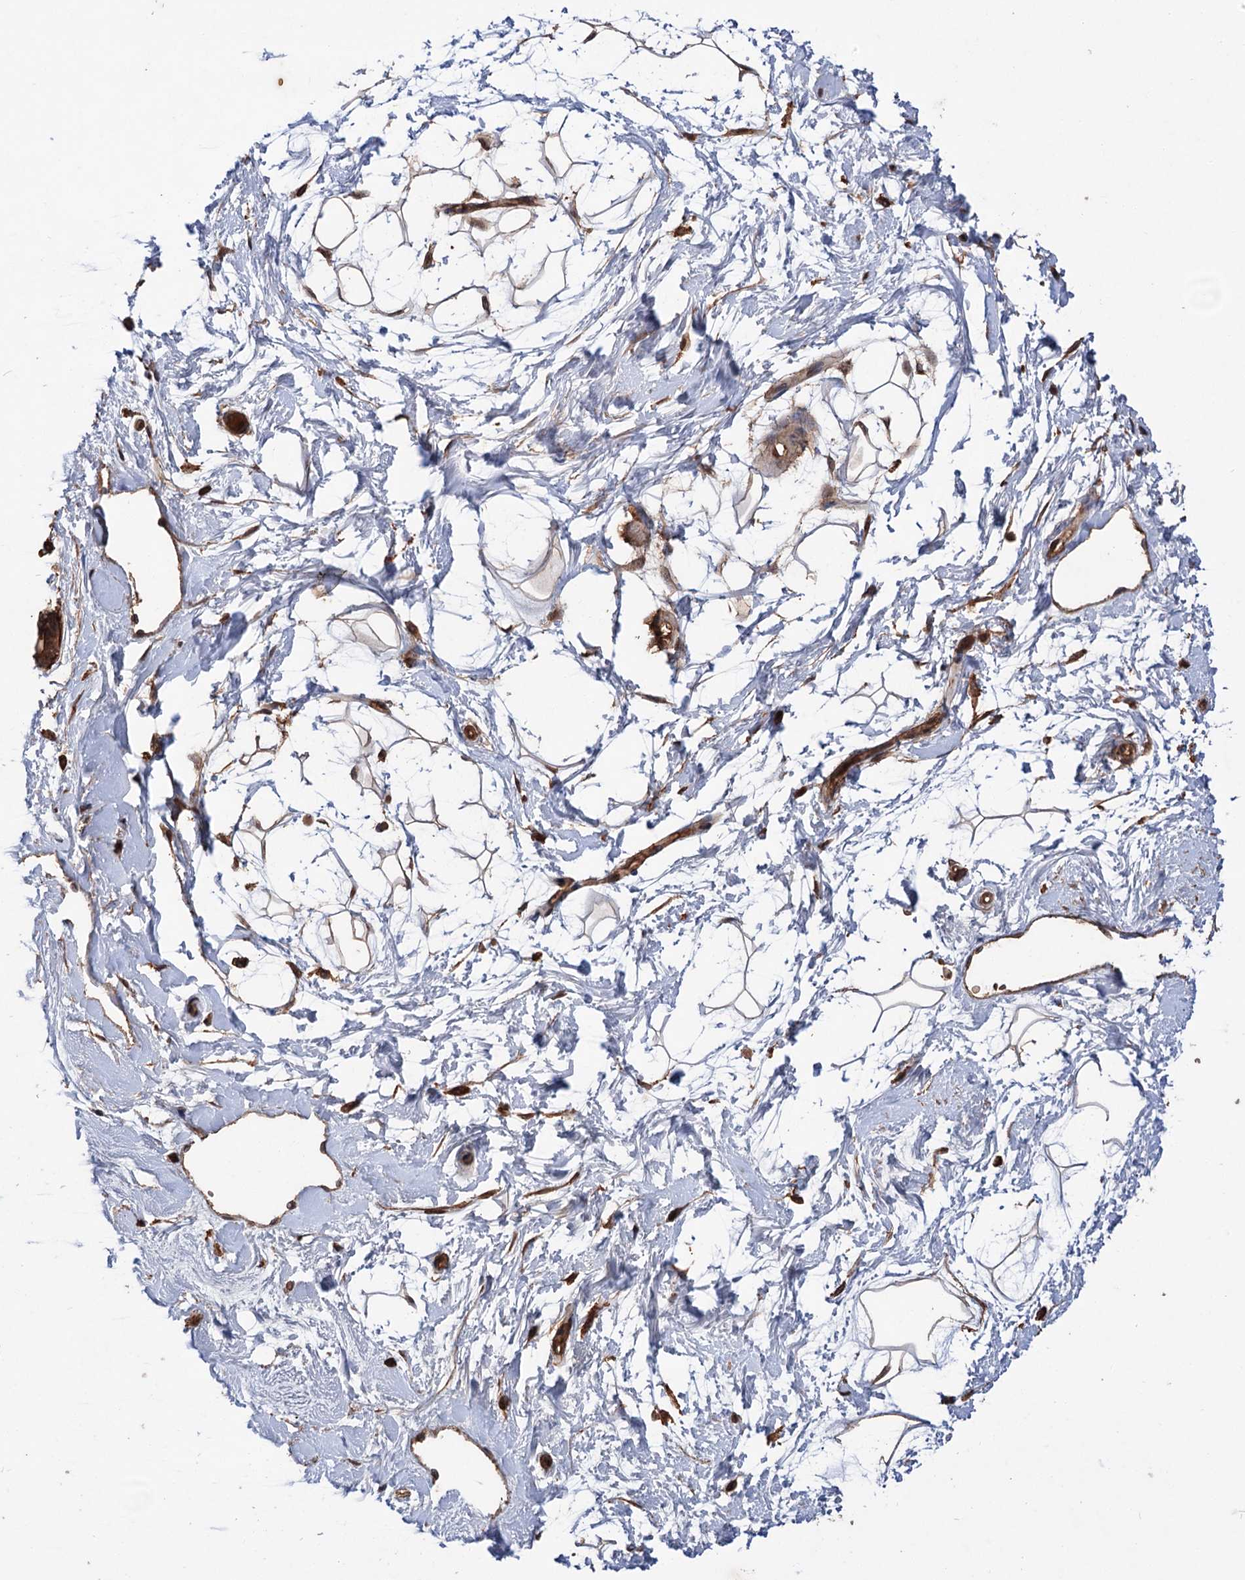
{"staining": {"intensity": "moderate", "quantity": ">75%", "location": "cytoplasmic/membranous"}, "tissue": "breast", "cell_type": "Adipocytes", "image_type": "normal", "snomed": [{"axis": "morphology", "description": "Normal tissue, NOS"}, {"axis": "topography", "description": "Breast"}], "caption": "High-magnification brightfield microscopy of unremarkable breast stained with DAB (brown) and counterstained with hematoxylin (blue). adipocytes exhibit moderate cytoplasmic/membranous positivity is present in about>75% of cells. (DAB IHC with brightfield microscopy, high magnification).", "gene": "ADK", "patient": {"sex": "female", "age": 45}}